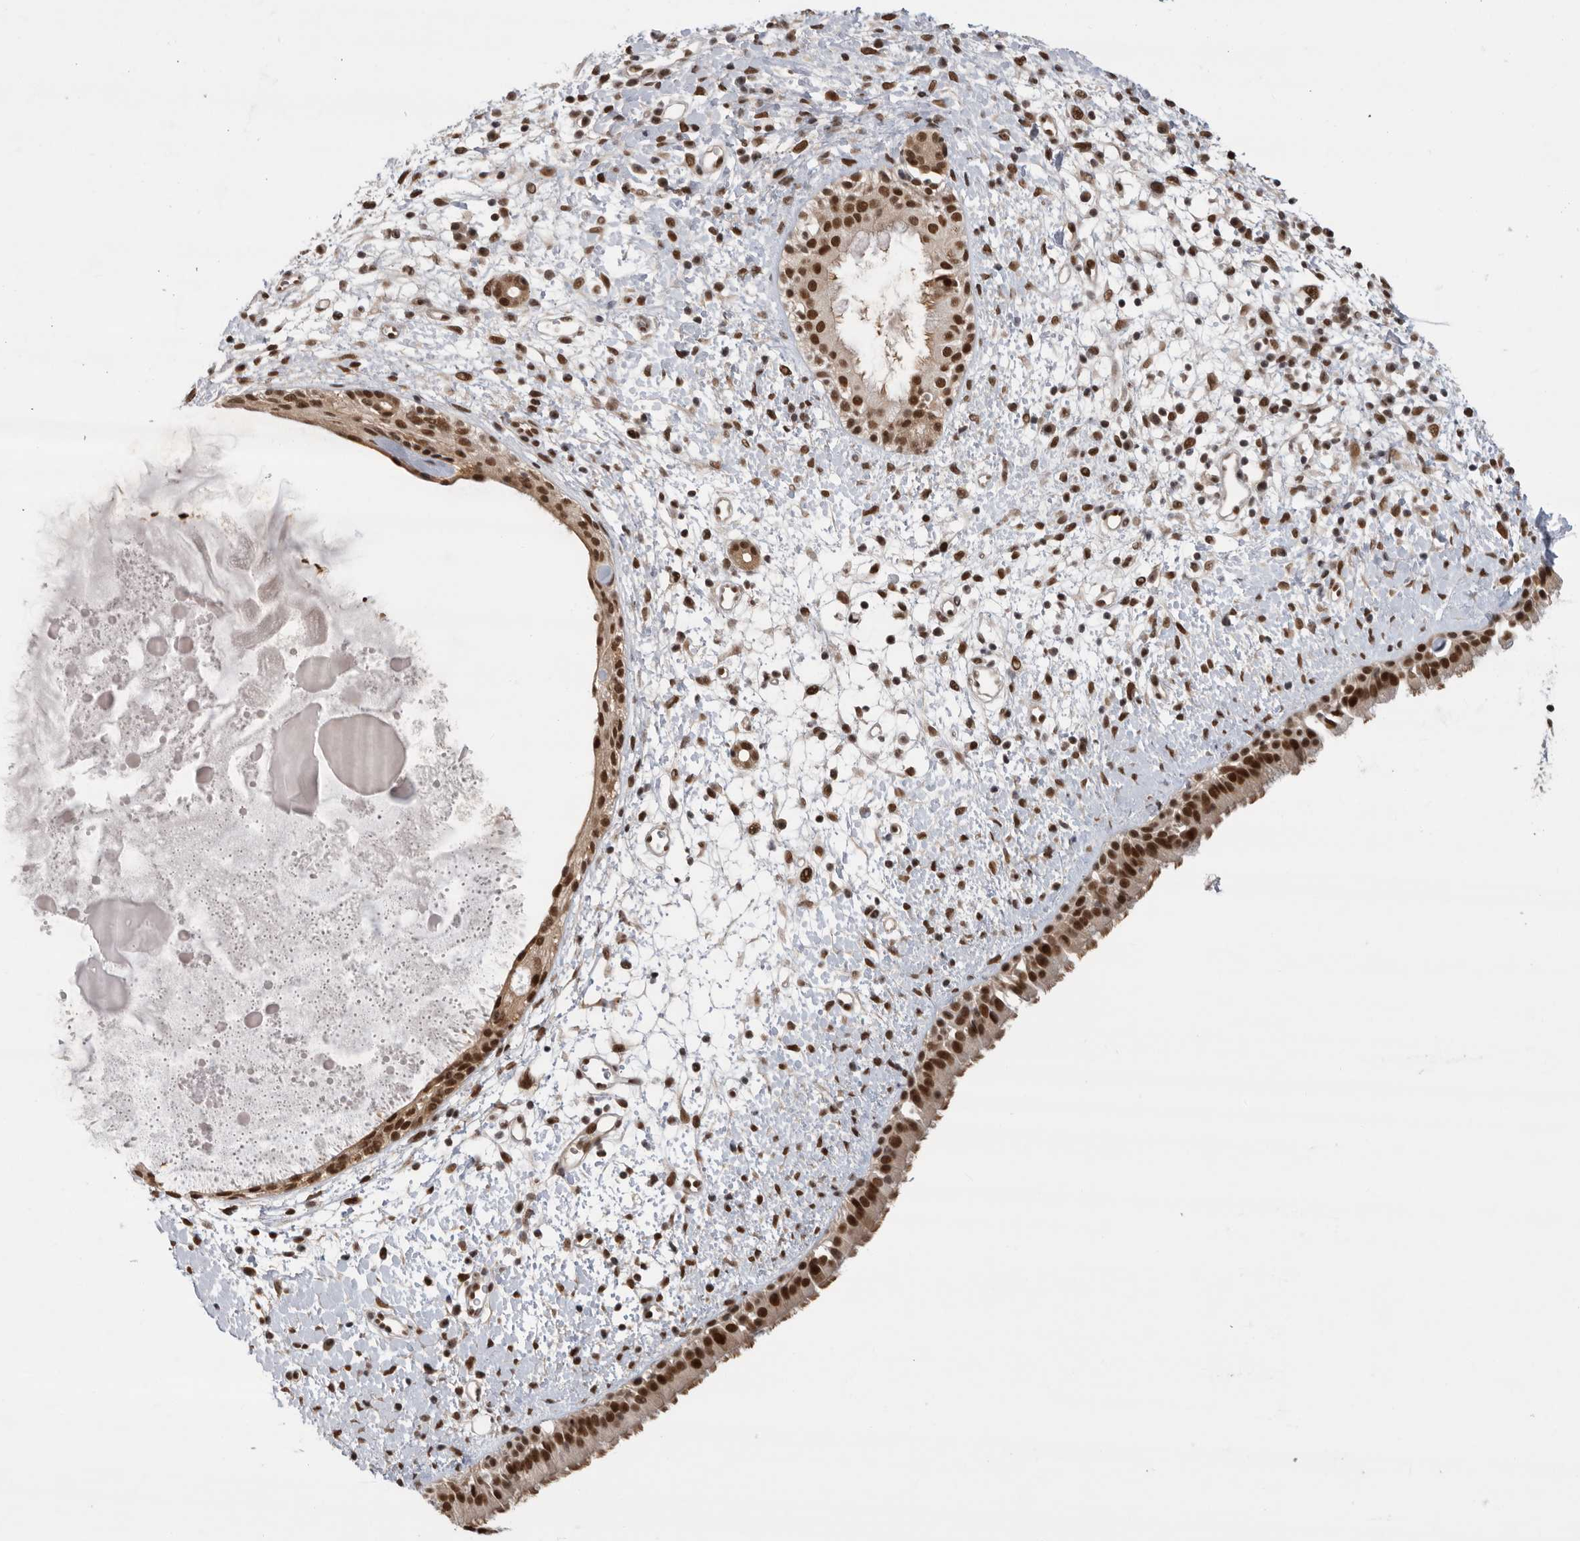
{"staining": {"intensity": "strong", "quantity": ">75%", "location": "nuclear"}, "tissue": "nasopharynx", "cell_type": "Respiratory epithelial cells", "image_type": "normal", "snomed": [{"axis": "morphology", "description": "Normal tissue, NOS"}, {"axis": "topography", "description": "Nasopharynx"}], "caption": "This image shows IHC staining of unremarkable nasopharynx, with high strong nuclear staining in about >75% of respiratory epithelial cells.", "gene": "ZNF830", "patient": {"sex": "male", "age": 22}}